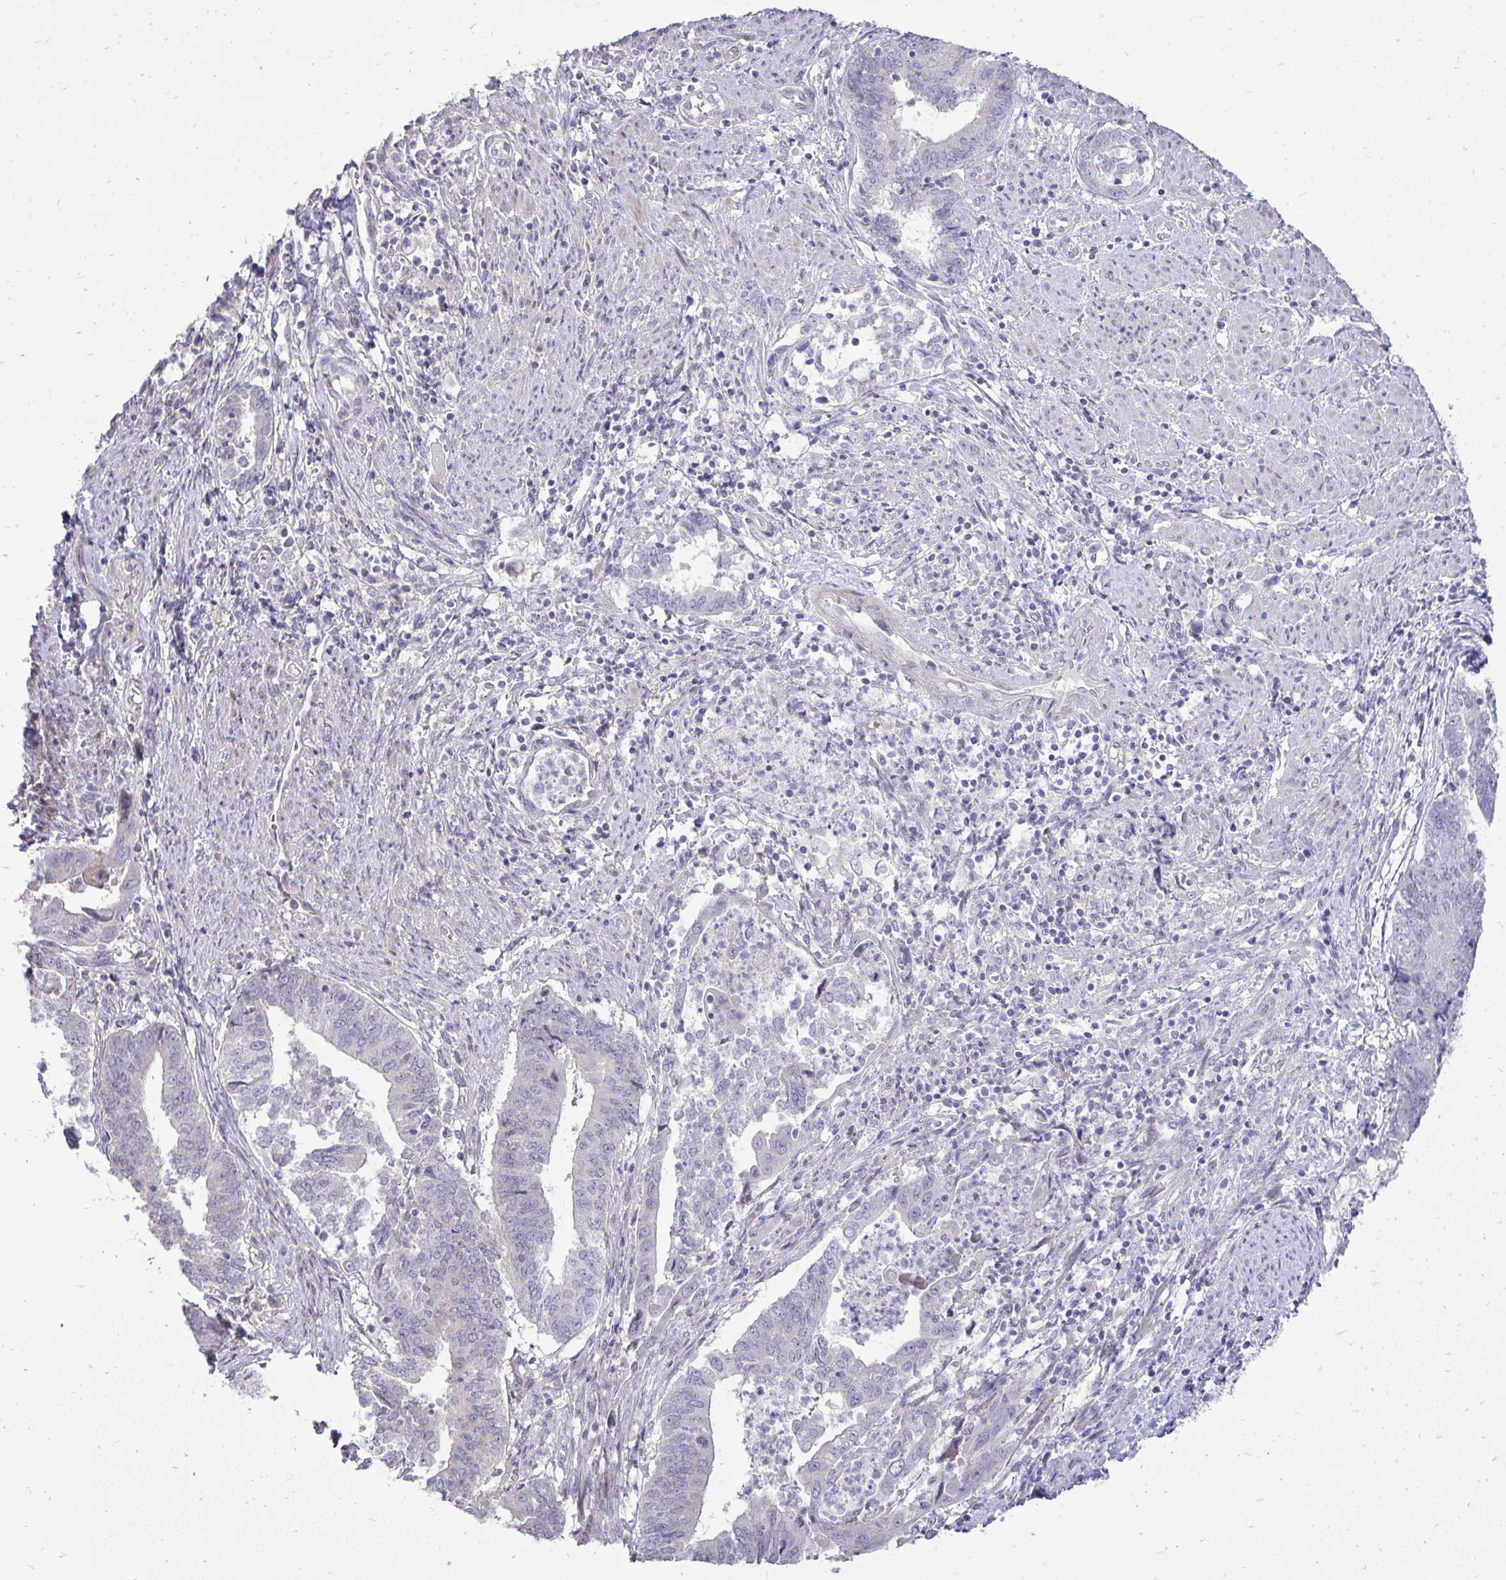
{"staining": {"intensity": "negative", "quantity": "none", "location": "none"}, "tissue": "endometrial cancer", "cell_type": "Tumor cells", "image_type": "cancer", "snomed": [{"axis": "morphology", "description": "Adenocarcinoma, NOS"}, {"axis": "topography", "description": "Endometrium"}], "caption": "The micrograph displays no significant expression in tumor cells of endometrial cancer (adenocarcinoma). Brightfield microscopy of IHC stained with DAB (3,3'-diaminobenzidine) (brown) and hematoxylin (blue), captured at high magnification.", "gene": "OR8D1", "patient": {"sex": "female", "age": 65}}